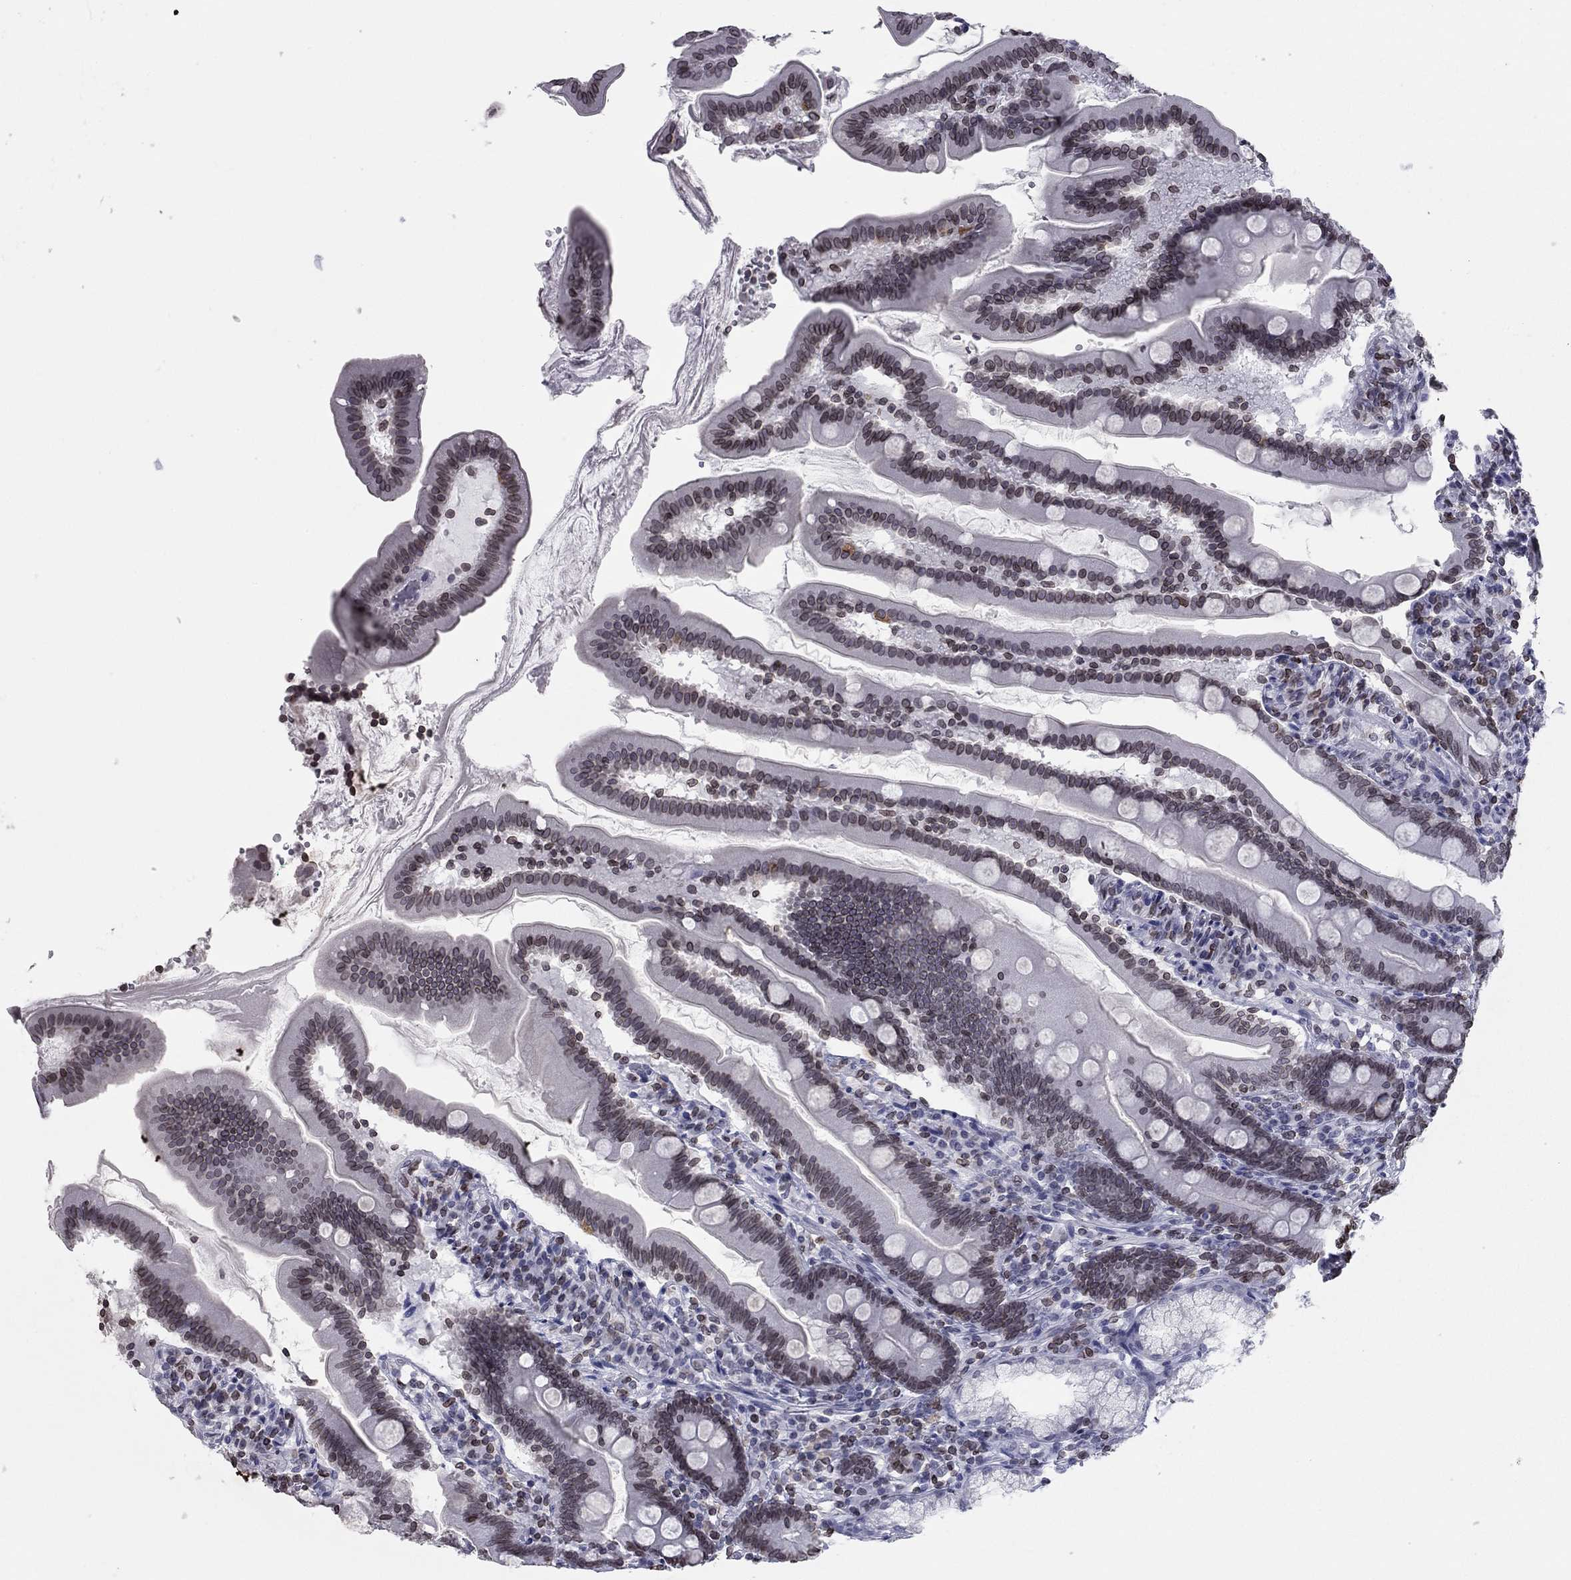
{"staining": {"intensity": "weak", "quantity": ">75%", "location": "cytoplasmic/membranous,nuclear"}, "tissue": "duodenum", "cell_type": "Glandular cells", "image_type": "normal", "snomed": [{"axis": "morphology", "description": "Normal tissue, NOS"}, {"axis": "topography", "description": "Duodenum"}], "caption": "Glandular cells demonstrate low levels of weak cytoplasmic/membranous,nuclear staining in about >75% of cells in unremarkable duodenum. The protein is stained brown, and the nuclei are stained in blue (DAB (3,3'-diaminobenzidine) IHC with brightfield microscopy, high magnification).", "gene": "ESPL1", "patient": {"sex": "female", "age": 67}}